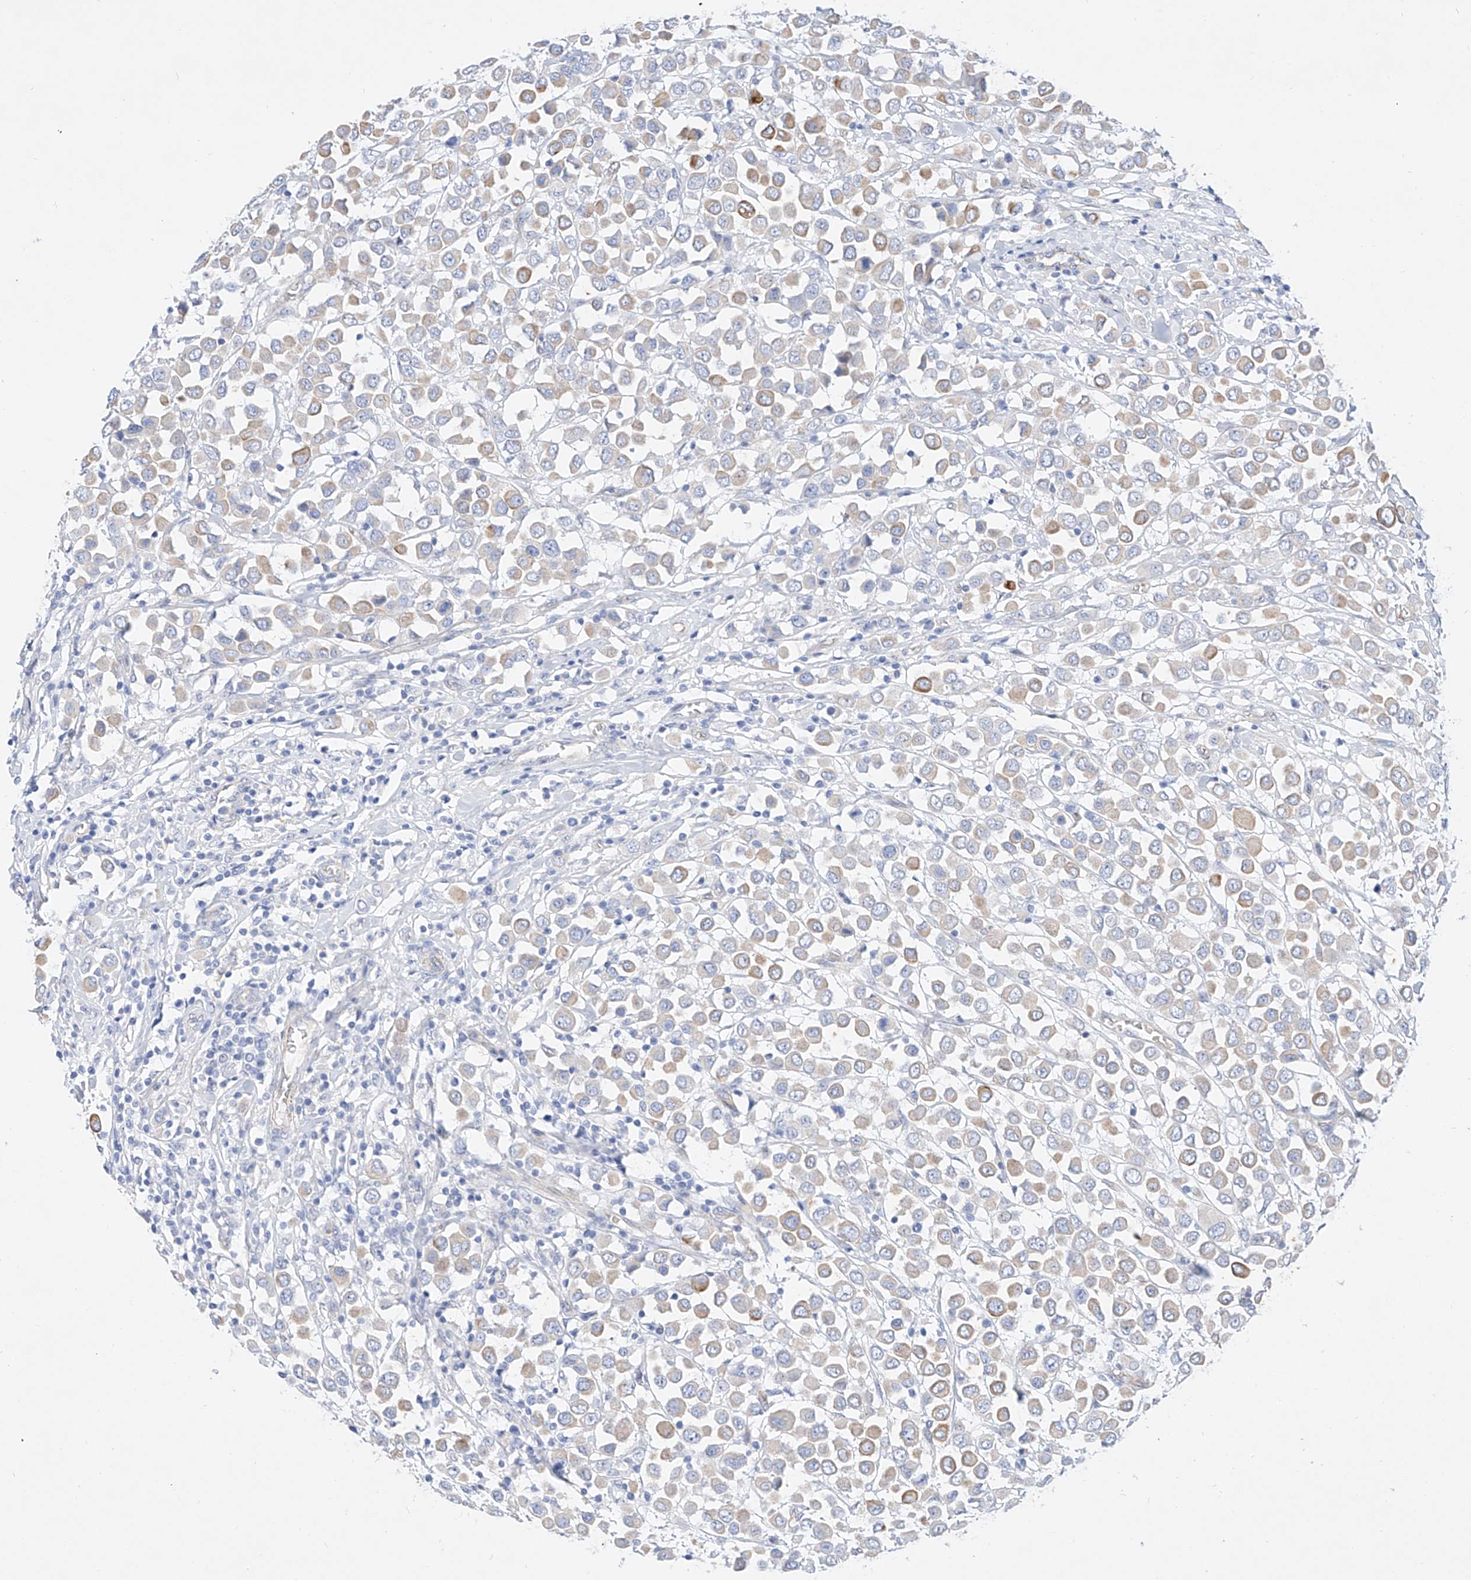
{"staining": {"intensity": "weak", "quantity": "25%-75%", "location": "cytoplasmic/membranous"}, "tissue": "breast cancer", "cell_type": "Tumor cells", "image_type": "cancer", "snomed": [{"axis": "morphology", "description": "Duct carcinoma"}, {"axis": "topography", "description": "Breast"}], "caption": "Immunohistochemical staining of human breast intraductal carcinoma displays low levels of weak cytoplasmic/membranous protein staining in about 25%-75% of tumor cells. The protein is stained brown, and the nuclei are stained in blue (DAB IHC with brightfield microscopy, high magnification).", "gene": "SBSPON", "patient": {"sex": "female", "age": 61}}